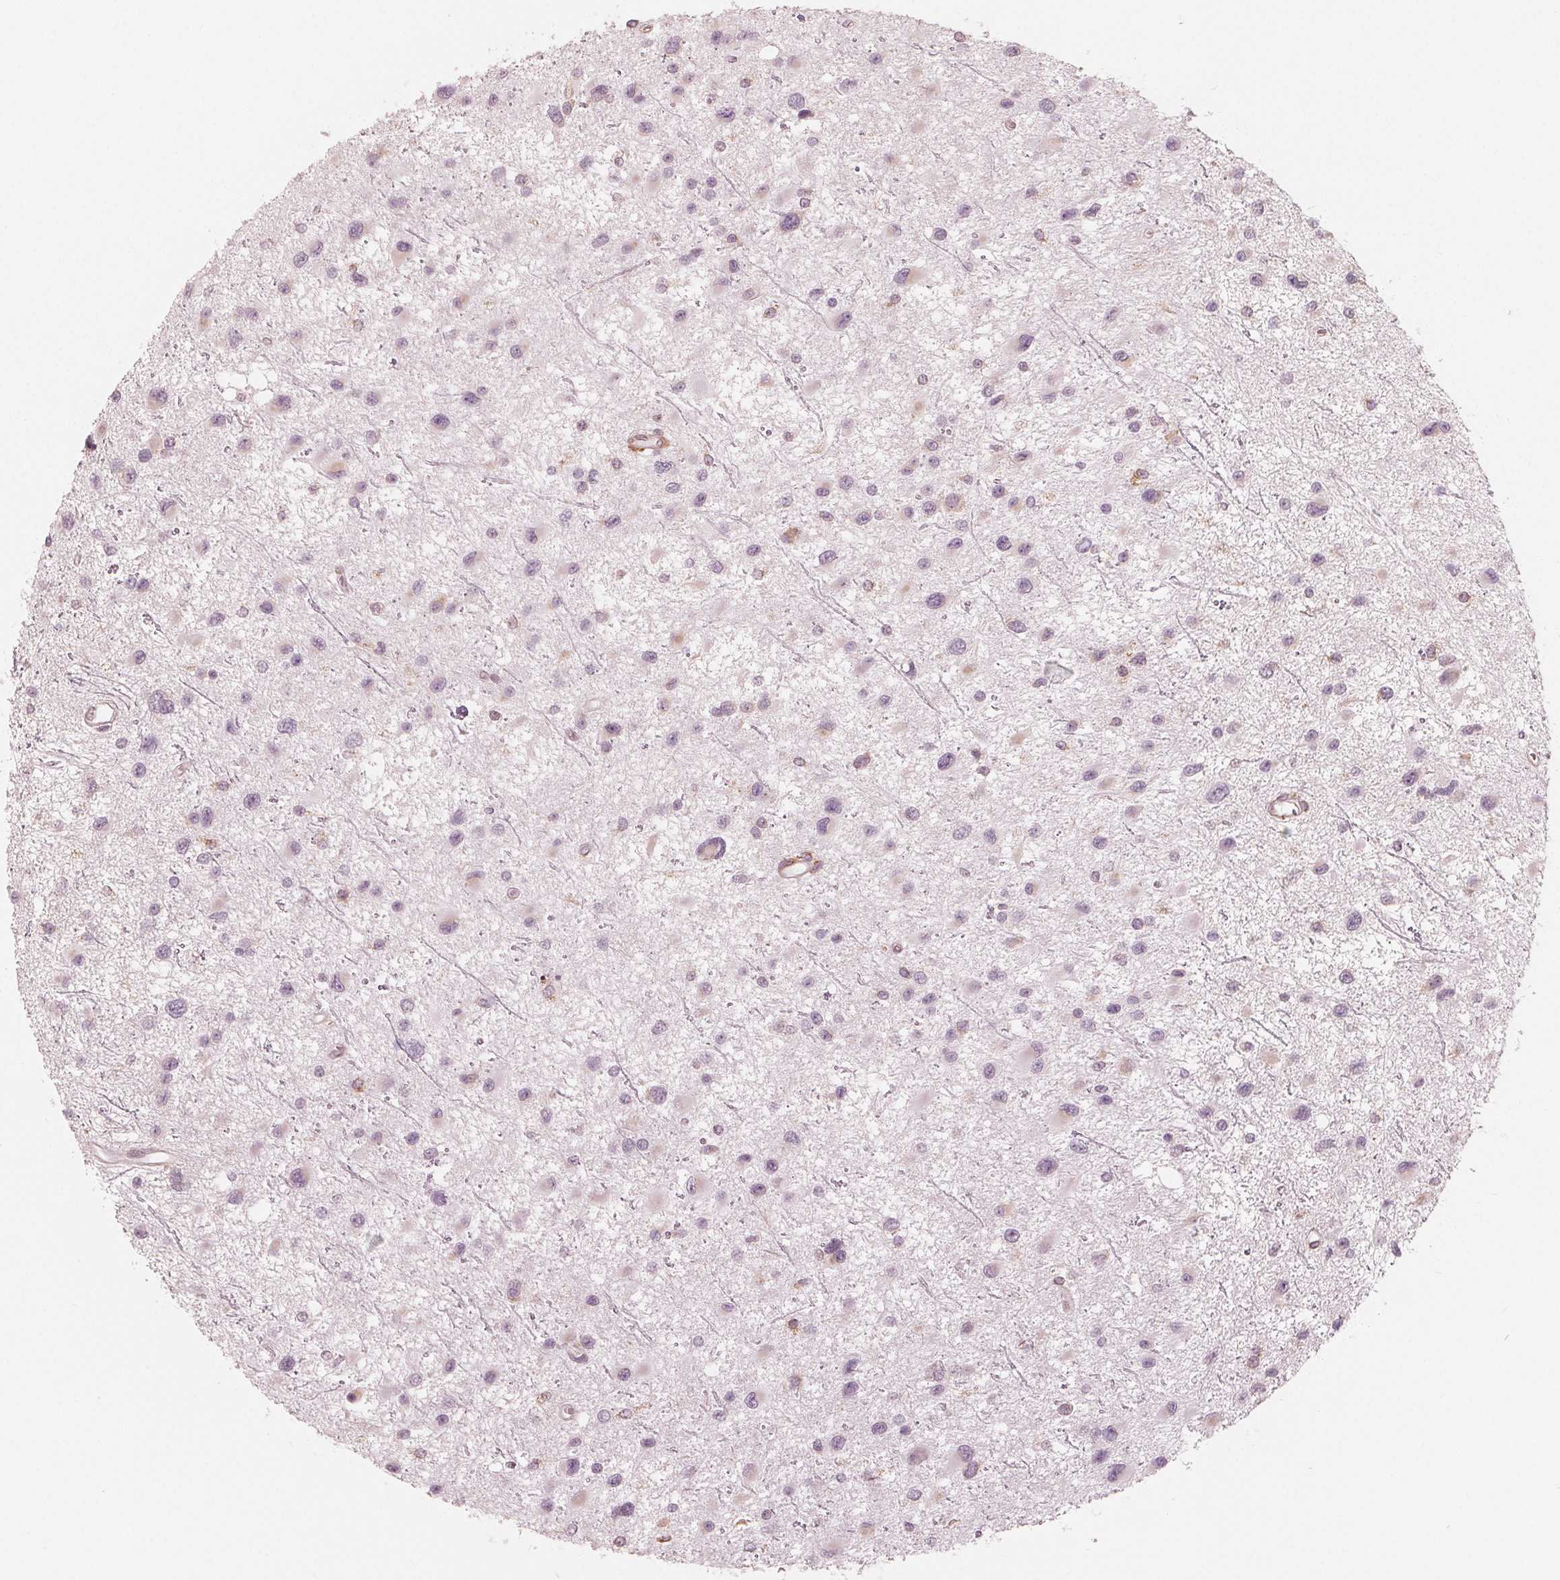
{"staining": {"intensity": "weak", "quantity": "<25%", "location": "cytoplasmic/membranous"}, "tissue": "glioma", "cell_type": "Tumor cells", "image_type": "cancer", "snomed": [{"axis": "morphology", "description": "Glioma, malignant, Low grade"}, {"axis": "topography", "description": "Brain"}], "caption": "Photomicrograph shows no protein positivity in tumor cells of malignant low-grade glioma tissue.", "gene": "IKBIP", "patient": {"sex": "female", "age": 32}}